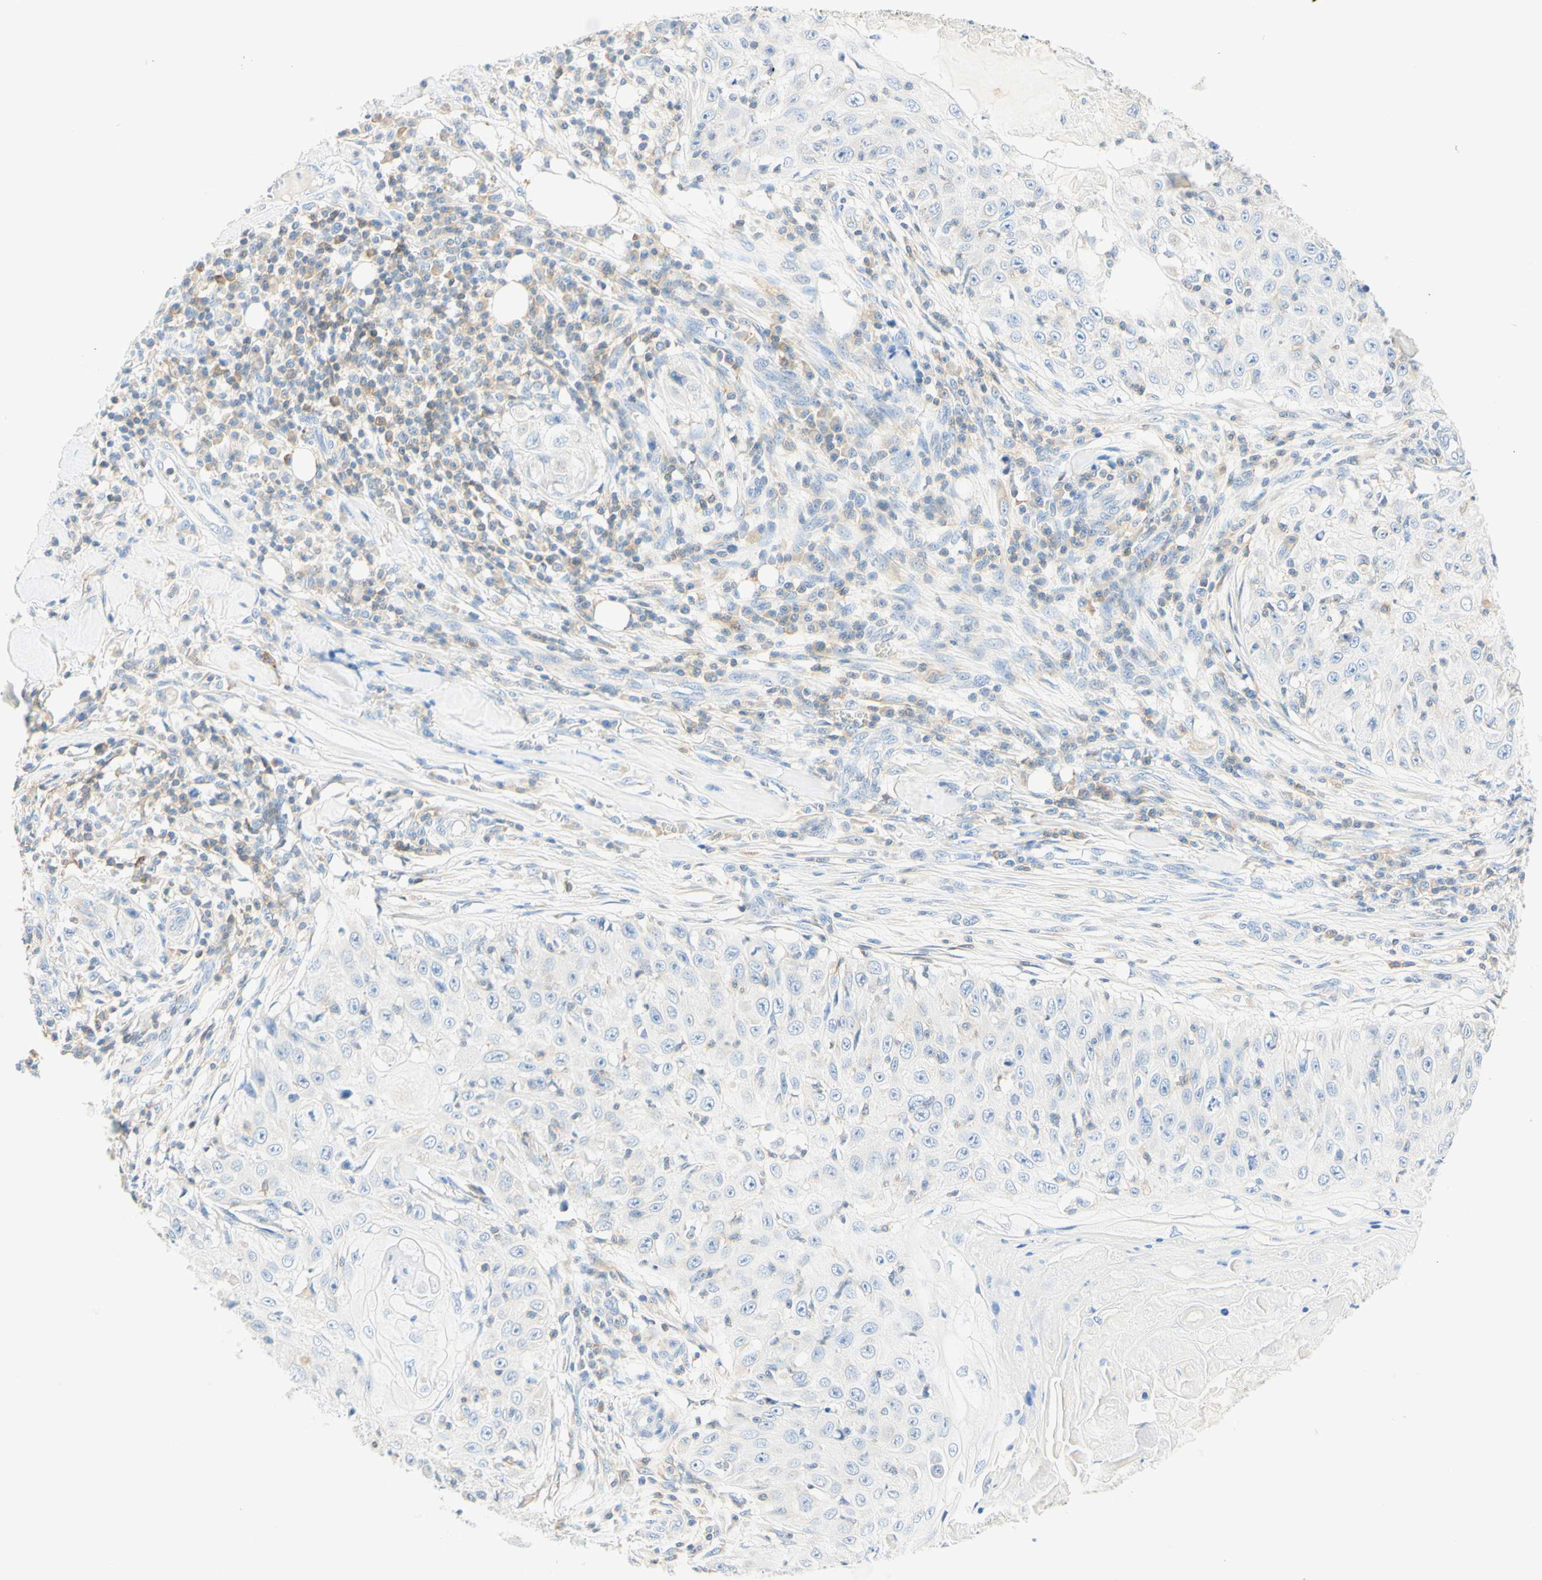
{"staining": {"intensity": "negative", "quantity": "none", "location": "none"}, "tissue": "skin cancer", "cell_type": "Tumor cells", "image_type": "cancer", "snomed": [{"axis": "morphology", "description": "Squamous cell carcinoma, NOS"}, {"axis": "topography", "description": "Skin"}], "caption": "Human squamous cell carcinoma (skin) stained for a protein using immunohistochemistry demonstrates no staining in tumor cells.", "gene": "LAT", "patient": {"sex": "male", "age": 86}}